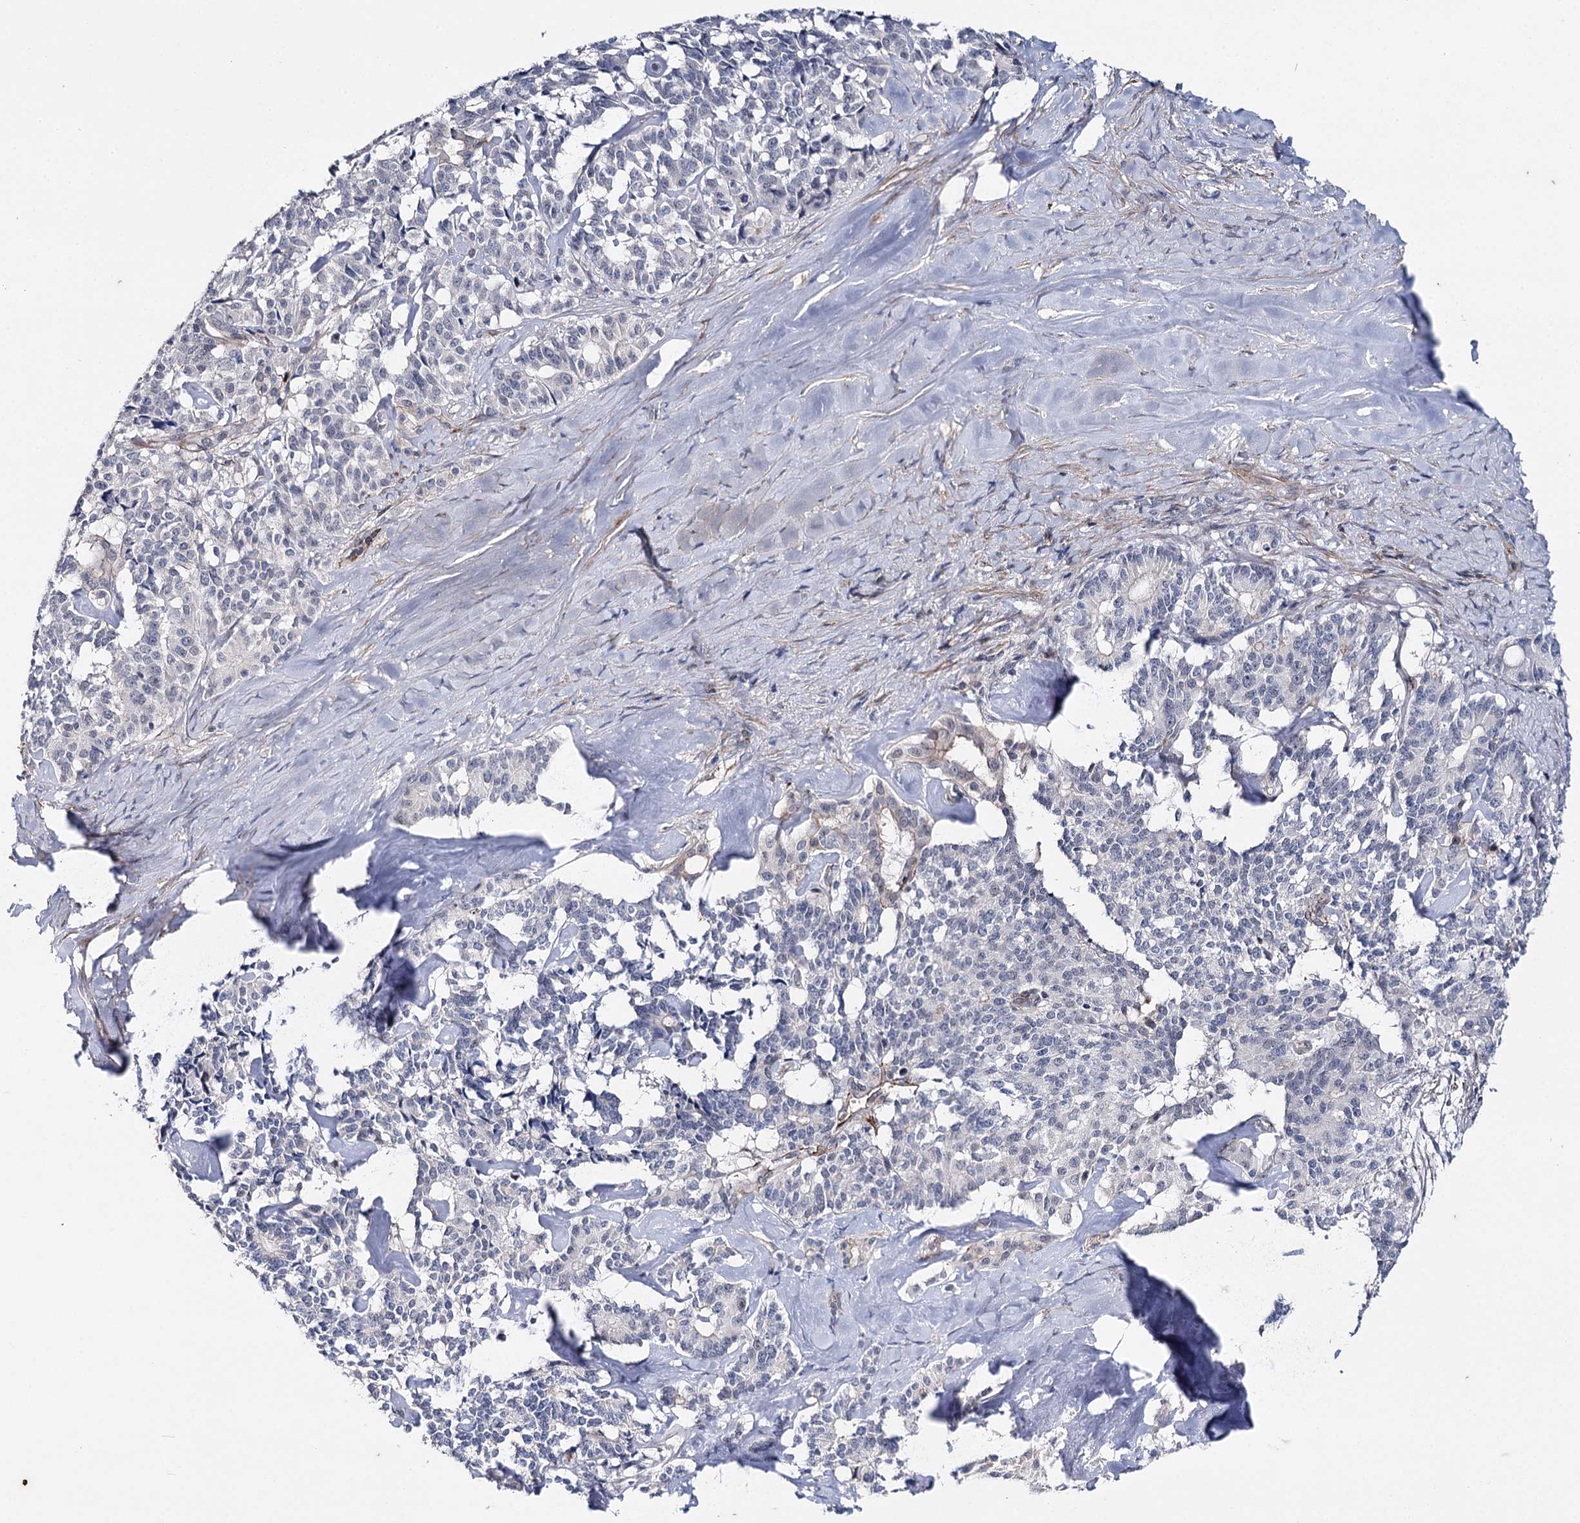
{"staining": {"intensity": "negative", "quantity": "none", "location": "none"}, "tissue": "pancreatic cancer", "cell_type": "Tumor cells", "image_type": "cancer", "snomed": [{"axis": "morphology", "description": "Adenocarcinoma, NOS"}, {"axis": "topography", "description": "Pancreas"}], "caption": "Tumor cells are negative for protein expression in human pancreatic adenocarcinoma.", "gene": "AGXT2", "patient": {"sex": "female", "age": 74}}